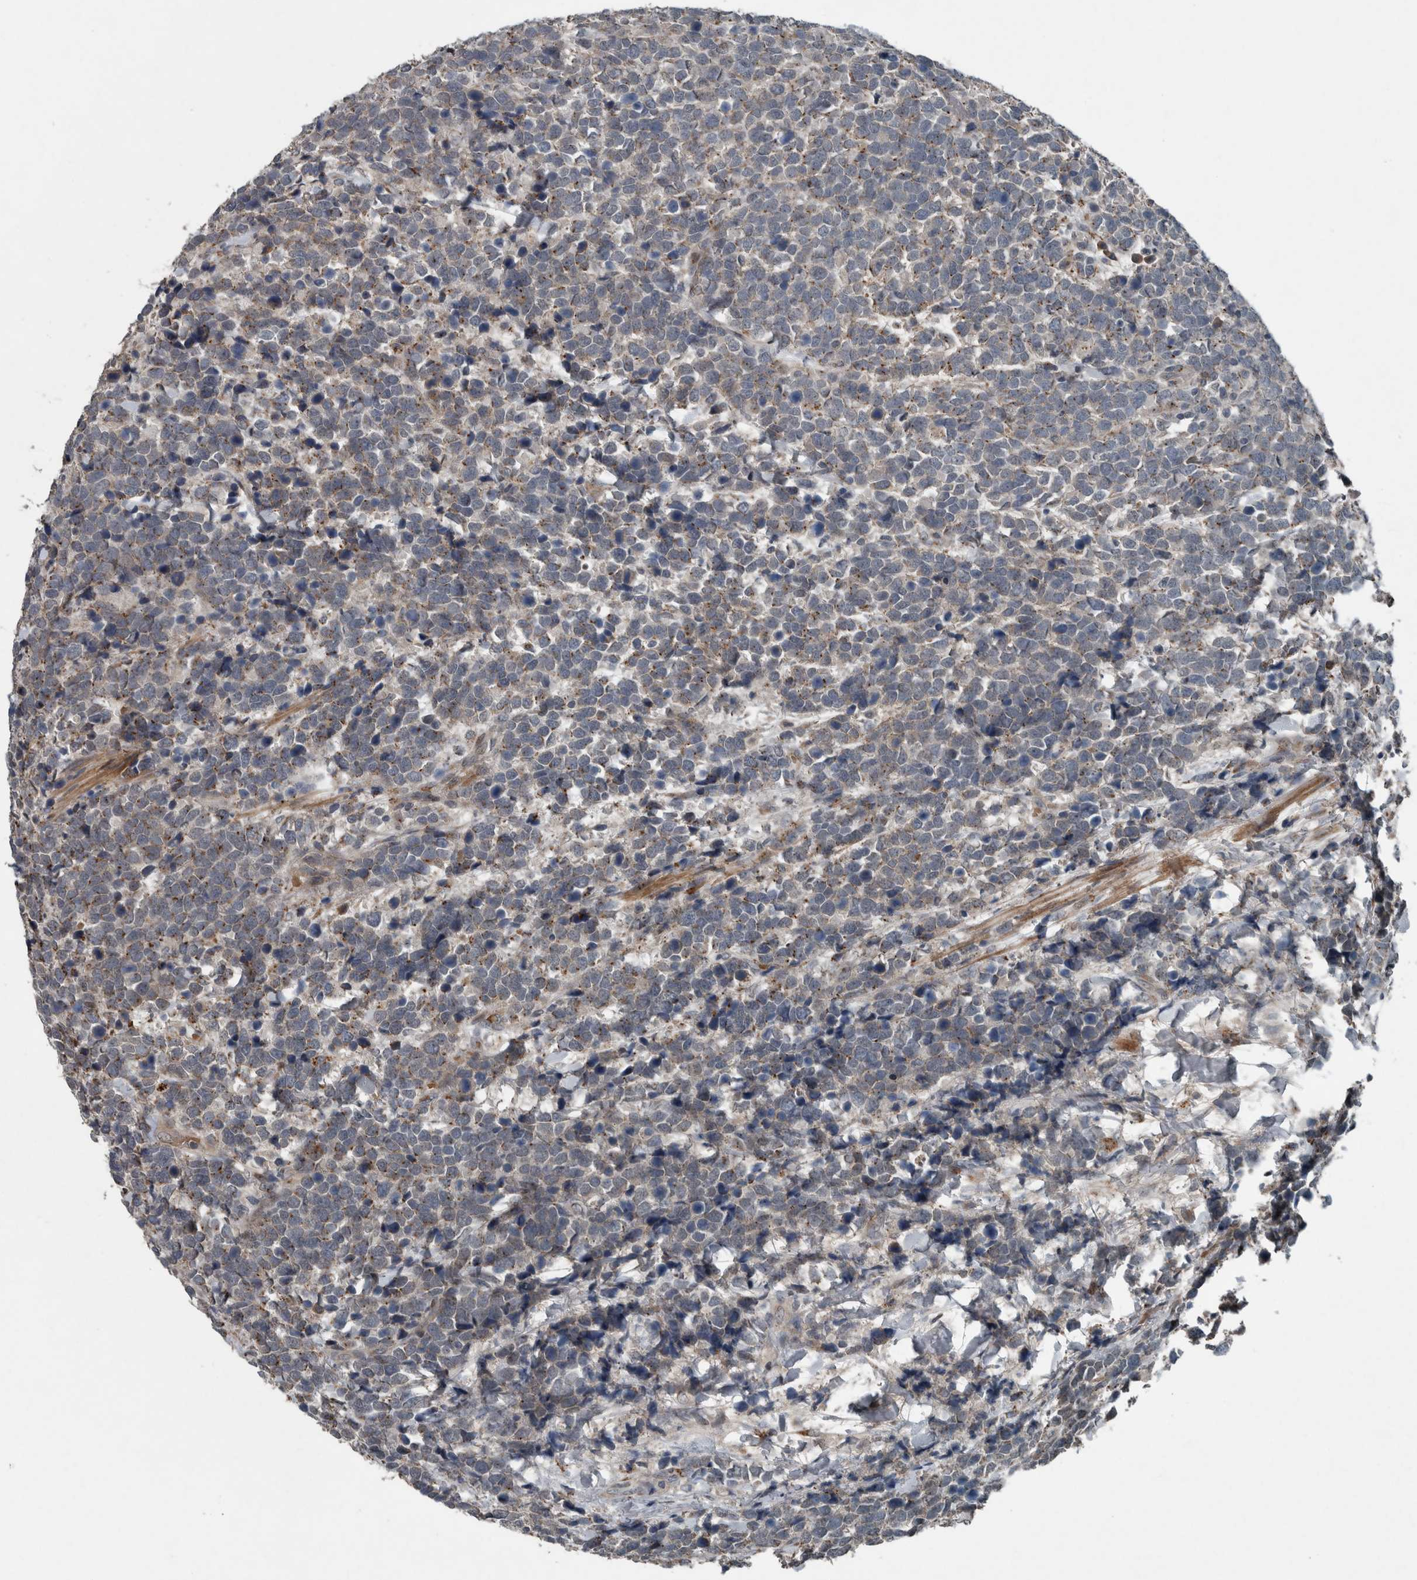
{"staining": {"intensity": "moderate", "quantity": "25%-75%", "location": "cytoplasmic/membranous"}, "tissue": "urothelial cancer", "cell_type": "Tumor cells", "image_type": "cancer", "snomed": [{"axis": "morphology", "description": "Urothelial carcinoma, High grade"}, {"axis": "topography", "description": "Urinary bladder"}], "caption": "A brown stain labels moderate cytoplasmic/membranous staining of a protein in urothelial carcinoma (high-grade) tumor cells.", "gene": "ZNF345", "patient": {"sex": "female", "age": 82}}